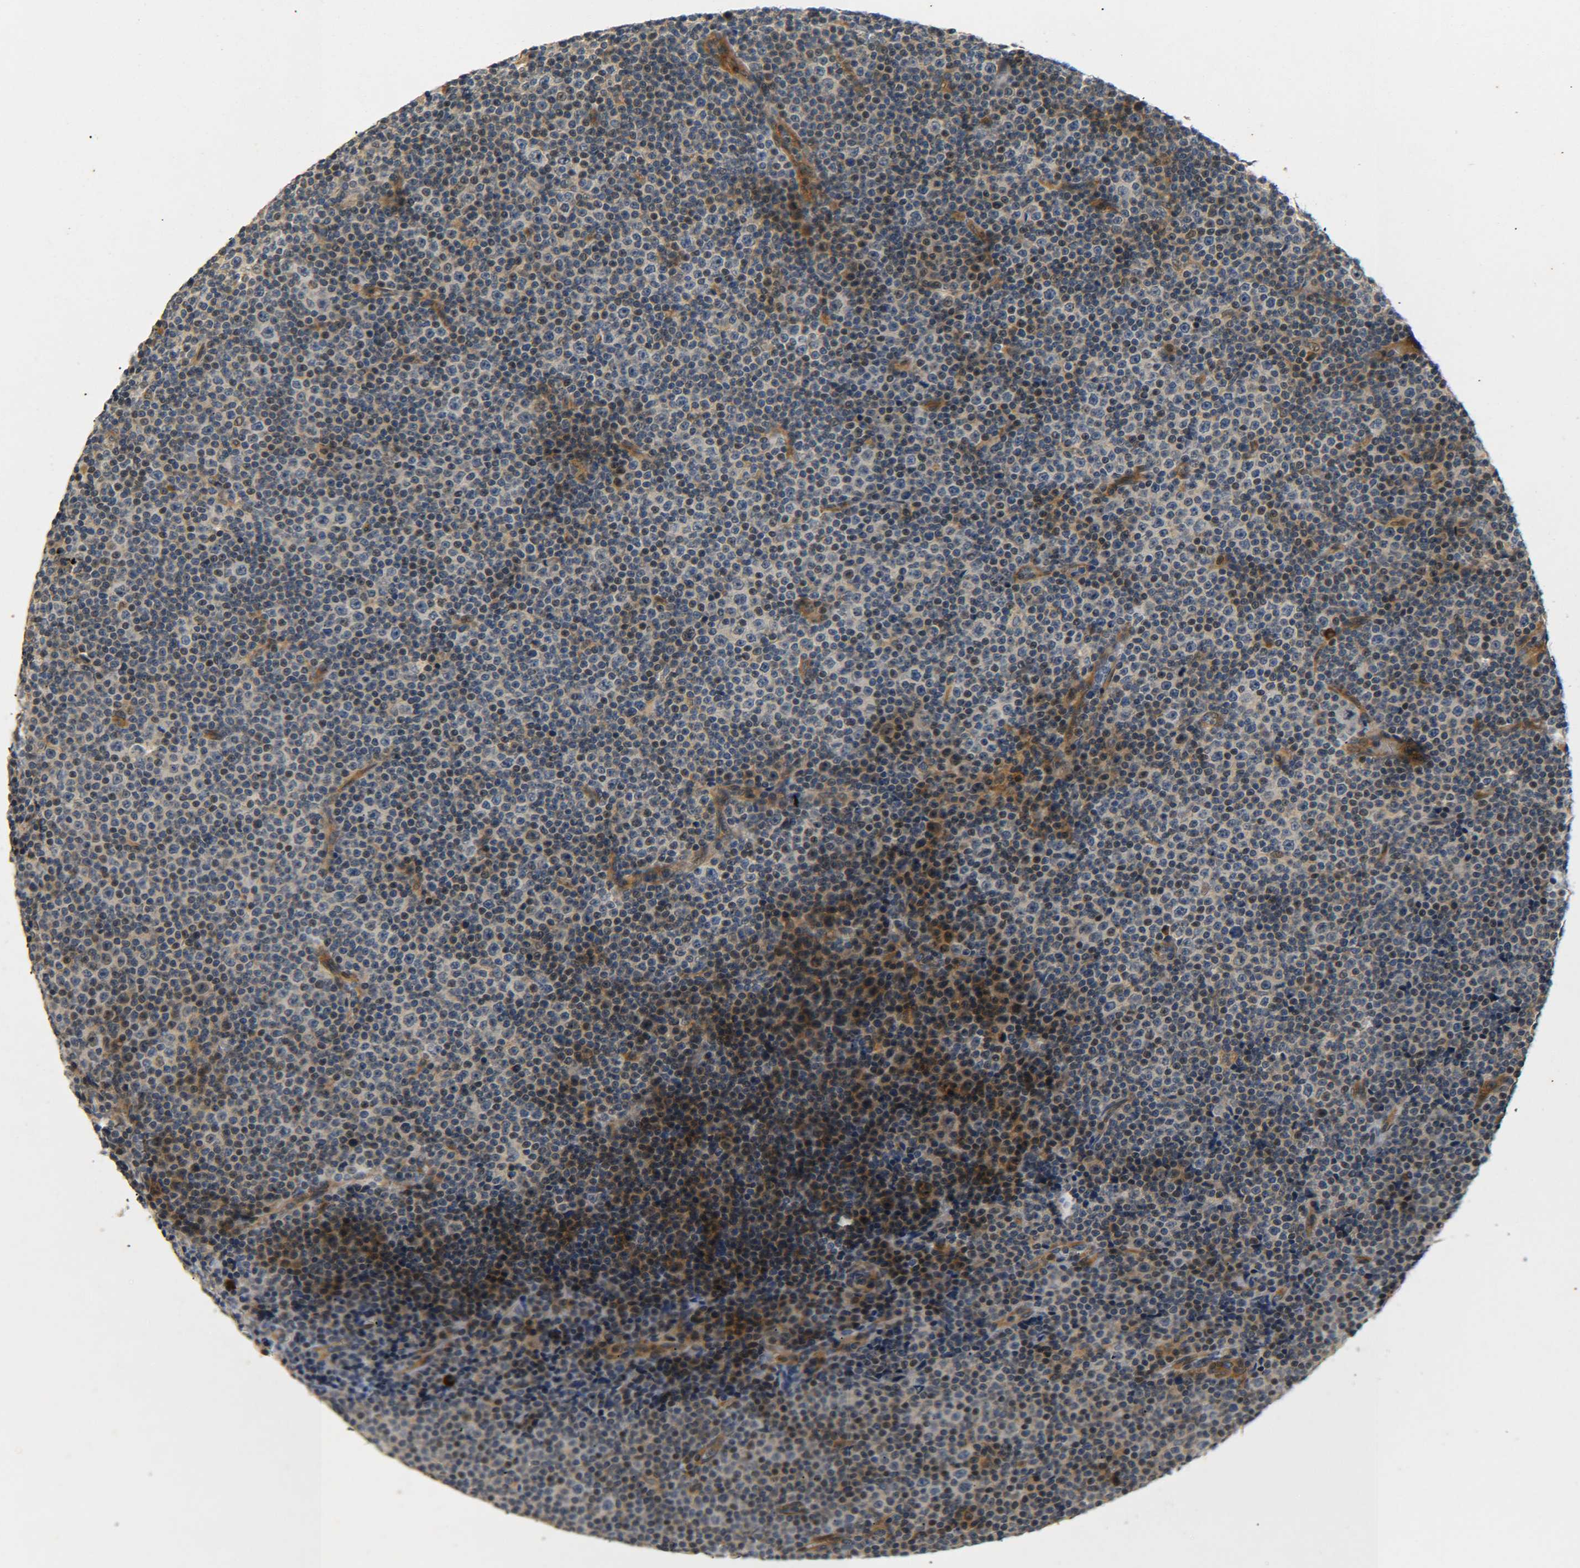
{"staining": {"intensity": "moderate", "quantity": "25%-75%", "location": "cytoplasmic/membranous"}, "tissue": "lymphoma", "cell_type": "Tumor cells", "image_type": "cancer", "snomed": [{"axis": "morphology", "description": "Malignant lymphoma, non-Hodgkin's type, Low grade"}, {"axis": "topography", "description": "Lymph node"}], "caption": "Lymphoma stained with a brown dye exhibits moderate cytoplasmic/membranous positive expression in about 25%-75% of tumor cells.", "gene": "MEIS1", "patient": {"sex": "female", "age": 67}}